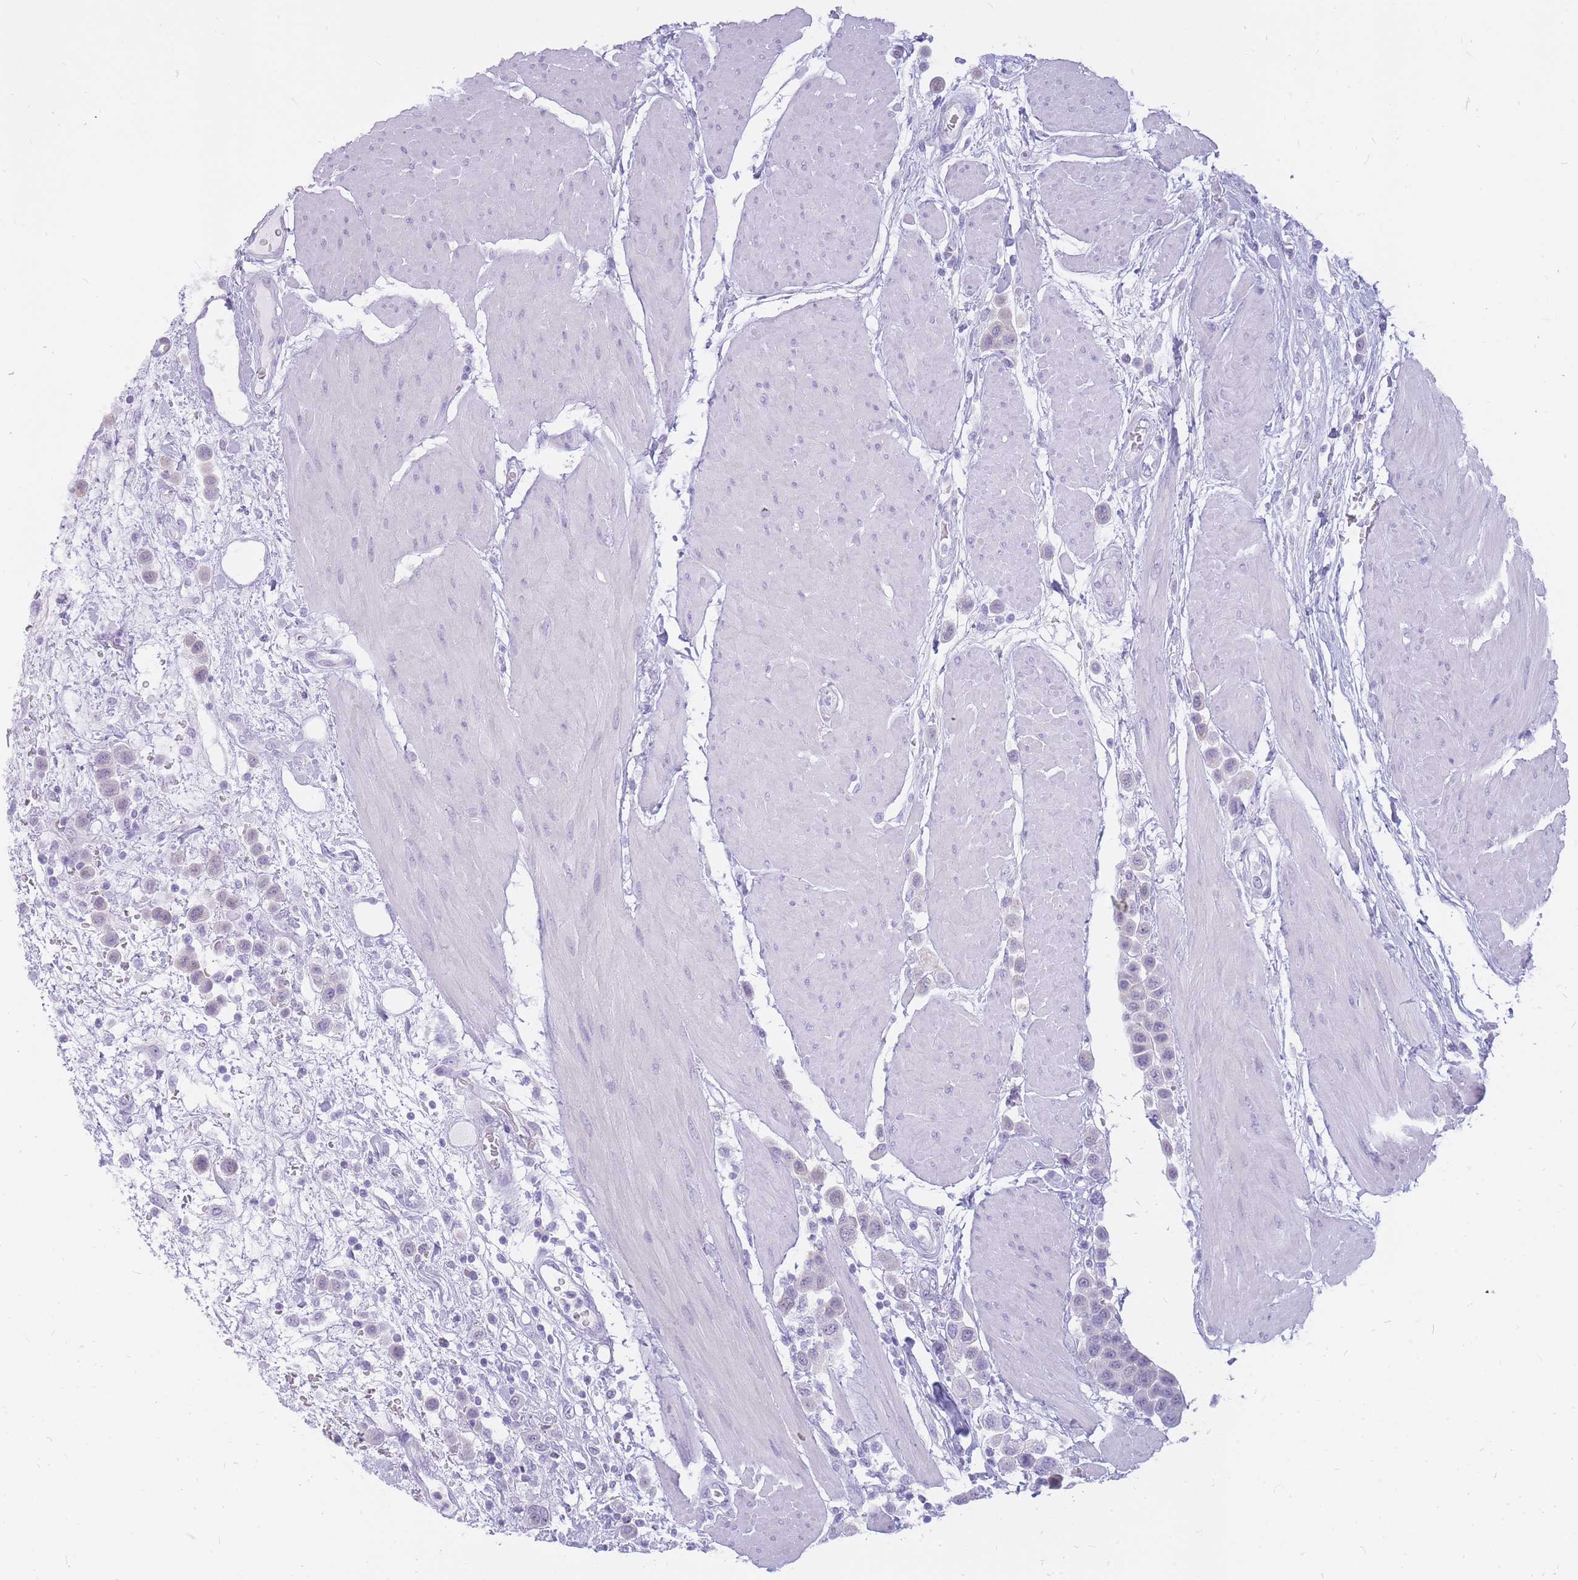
{"staining": {"intensity": "negative", "quantity": "none", "location": "none"}, "tissue": "urothelial cancer", "cell_type": "Tumor cells", "image_type": "cancer", "snomed": [{"axis": "morphology", "description": "Urothelial carcinoma, High grade"}, {"axis": "topography", "description": "Urinary bladder"}], "caption": "This is an immunohistochemistry (IHC) image of urothelial cancer. There is no staining in tumor cells.", "gene": "INS", "patient": {"sex": "male", "age": 50}}